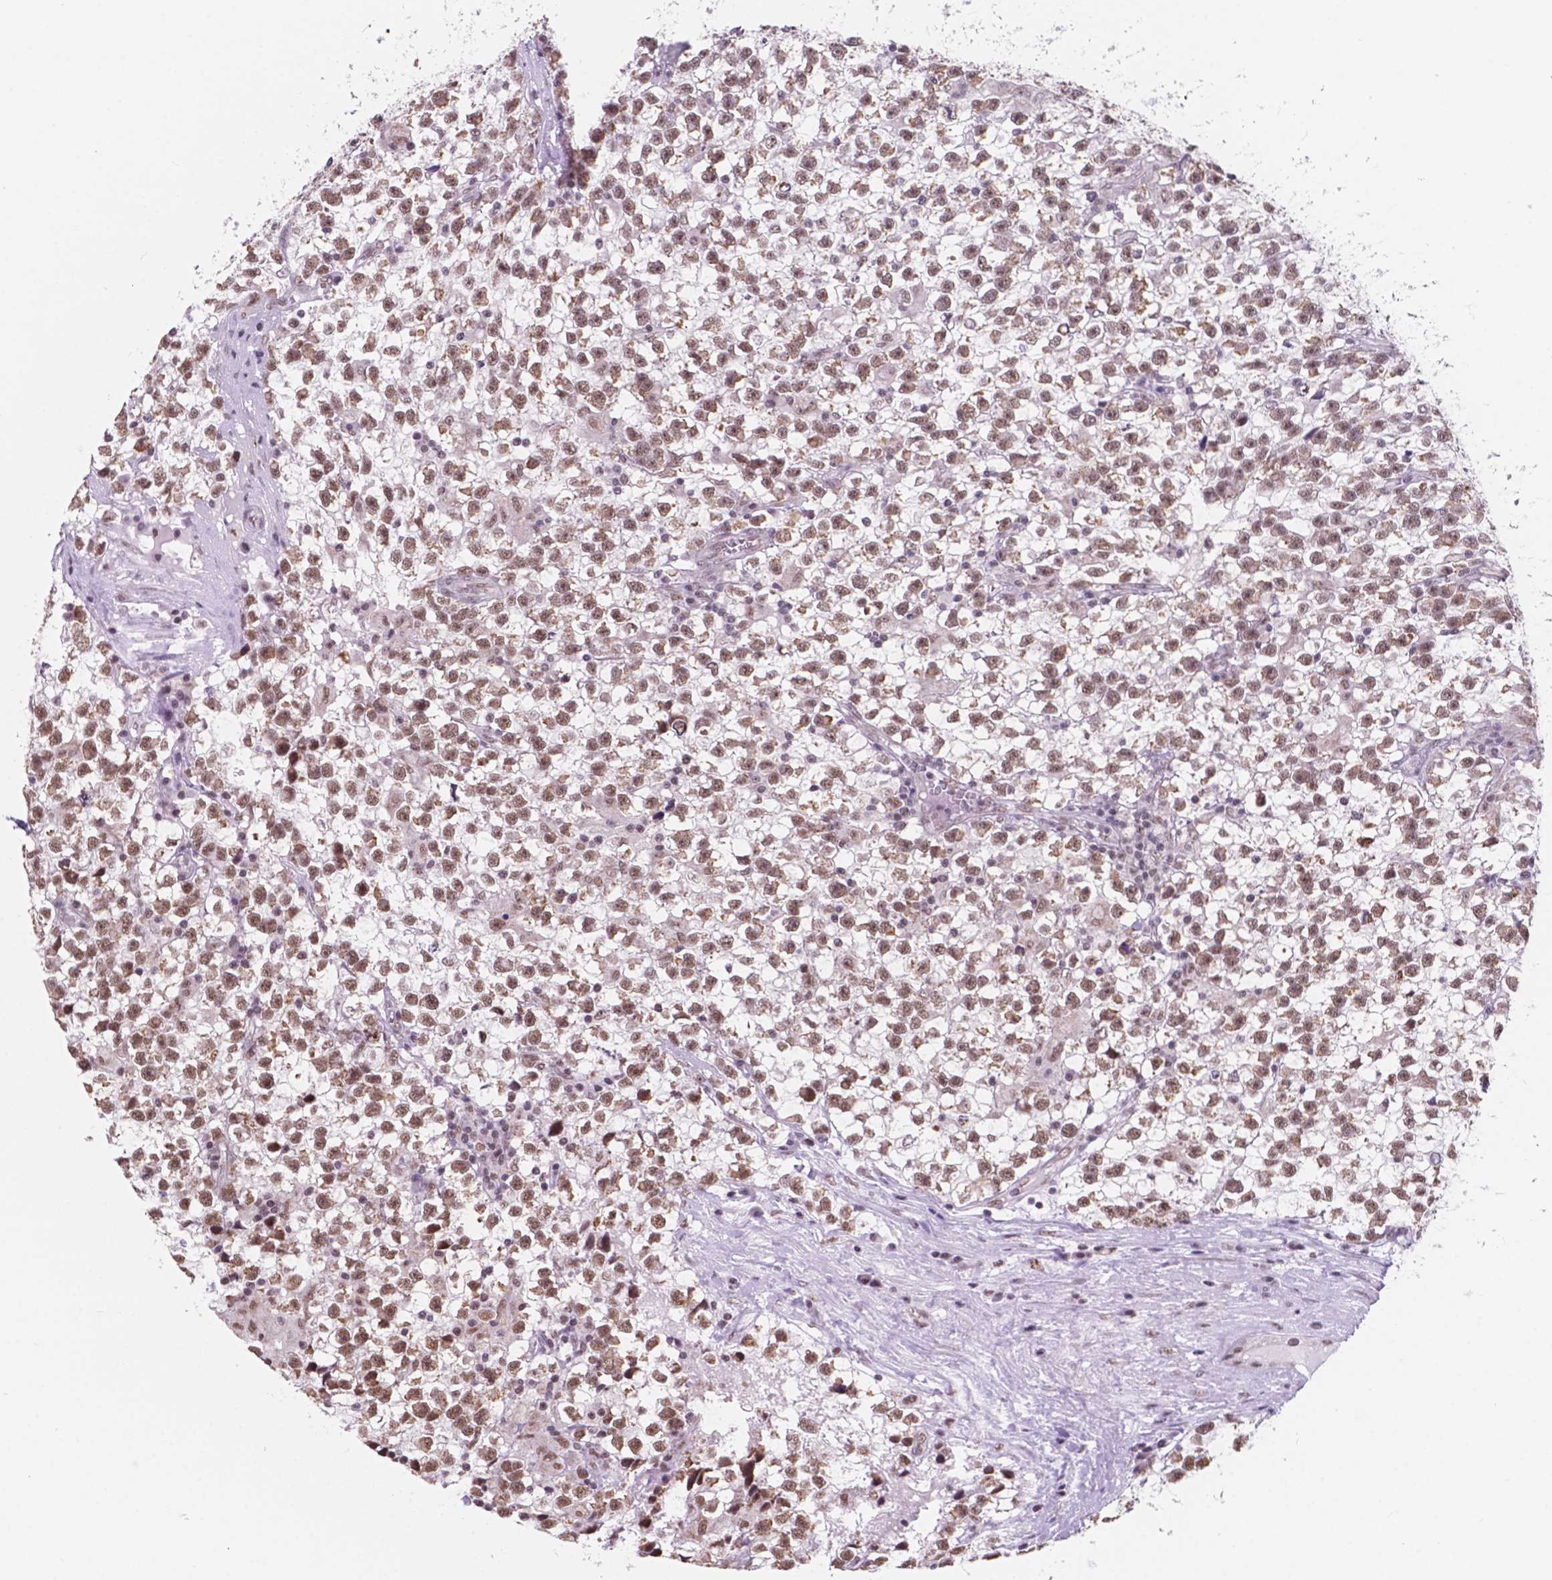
{"staining": {"intensity": "moderate", "quantity": ">75%", "location": "nuclear"}, "tissue": "testis cancer", "cell_type": "Tumor cells", "image_type": "cancer", "snomed": [{"axis": "morphology", "description": "Seminoma, NOS"}, {"axis": "topography", "description": "Testis"}], "caption": "Immunohistochemistry of human testis cancer demonstrates medium levels of moderate nuclear expression in approximately >75% of tumor cells.", "gene": "BCAS2", "patient": {"sex": "male", "age": 31}}